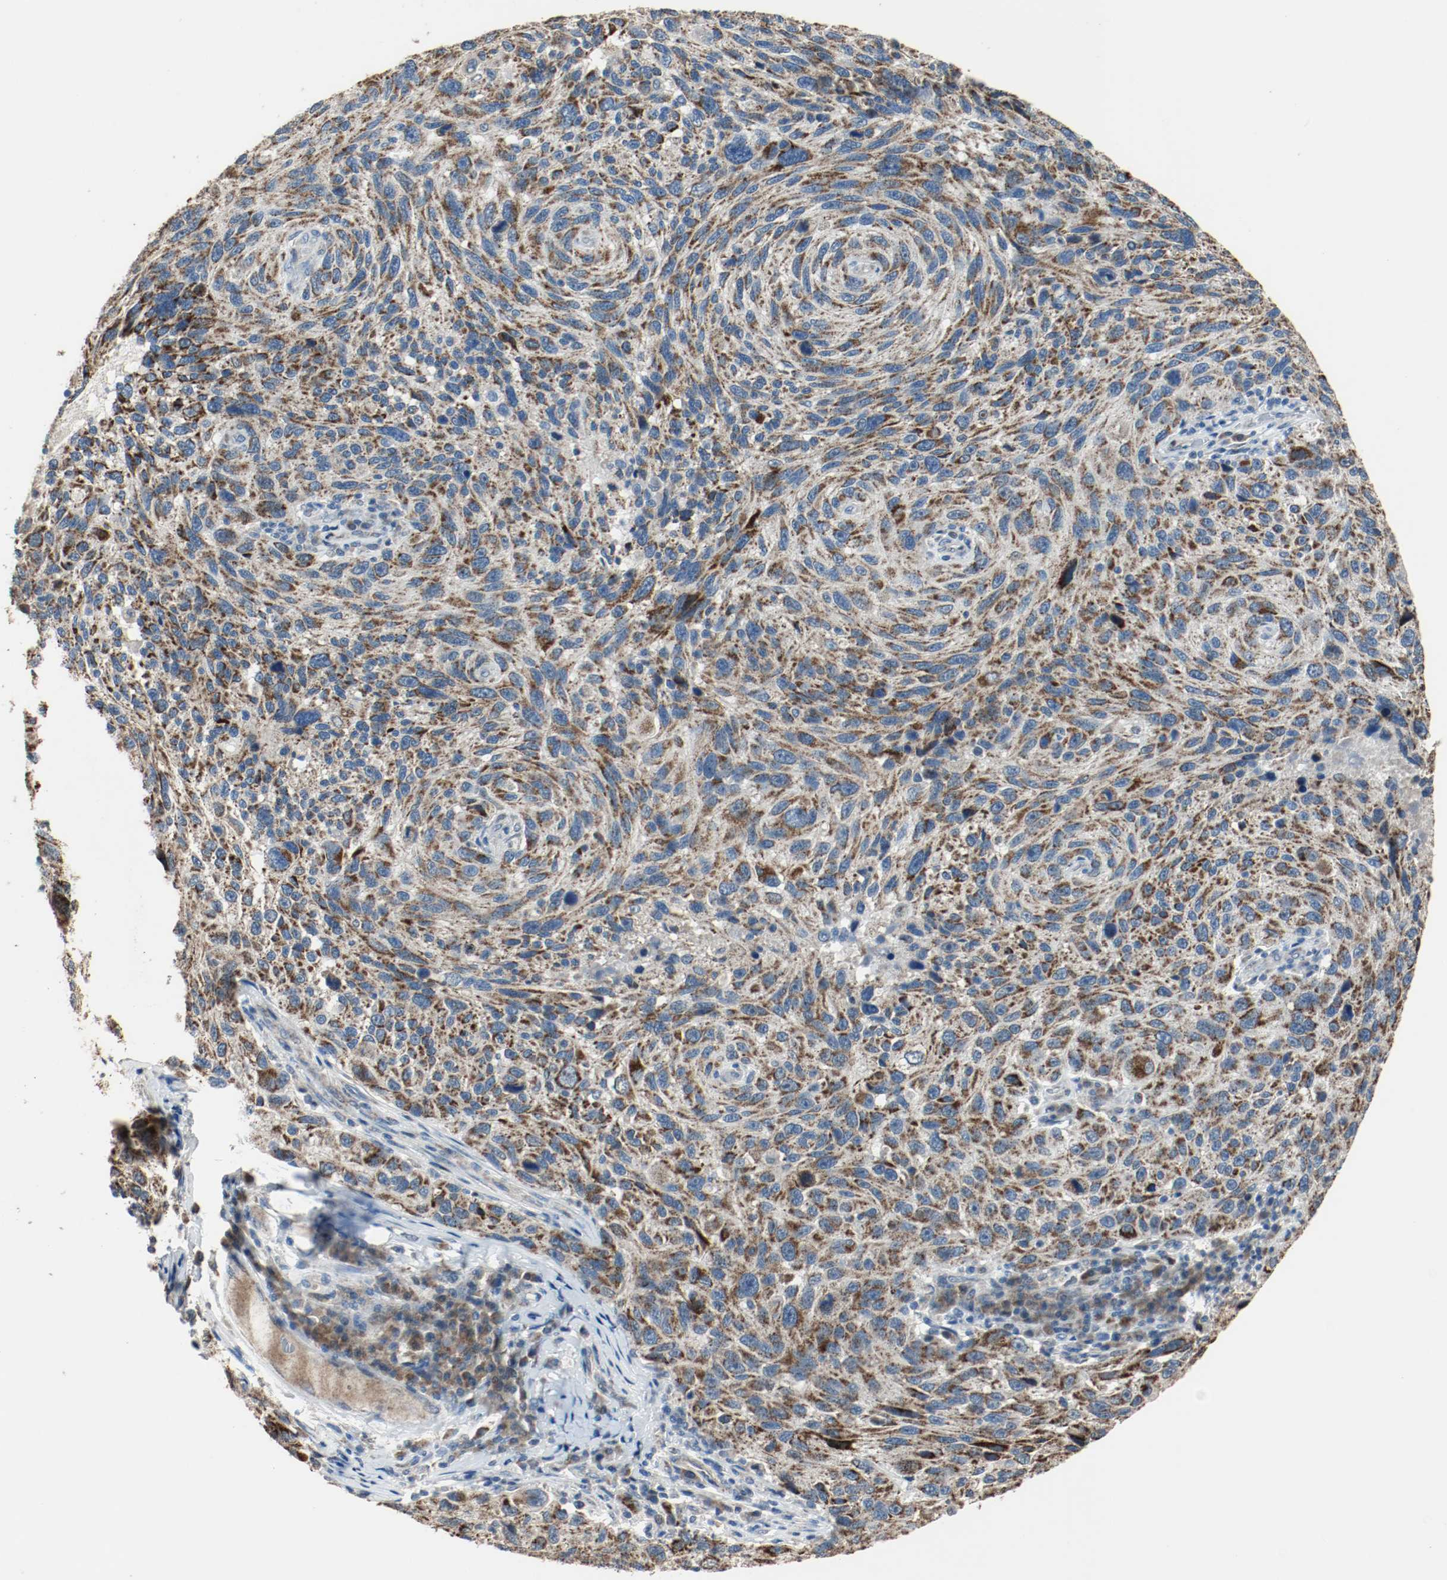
{"staining": {"intensity": "strong", "quantity": ">75%", "location": "cytoplasmic/membranous"}, "tissue": "melanoma", "cell_type": "Tumor cells", "image_type": "cancer", "snomed": [{"axis": "morphology", "description": "Malignant melanoma, NOS"}, {"axis": "topography", "description": "Skin"}], "caption": "The photomicrograph demonstrates staining of malignant melanoma, revealing strong cytoplasmic/membranous protein staining (brown color) within tumor cells. The staining is performed using DAB brown chromogen to label protein expression. The nuclei are counter-stained blue using hematoxylin.", "gene": "ALDH4A1", "patient": {"sex": "male", "age": 53}}